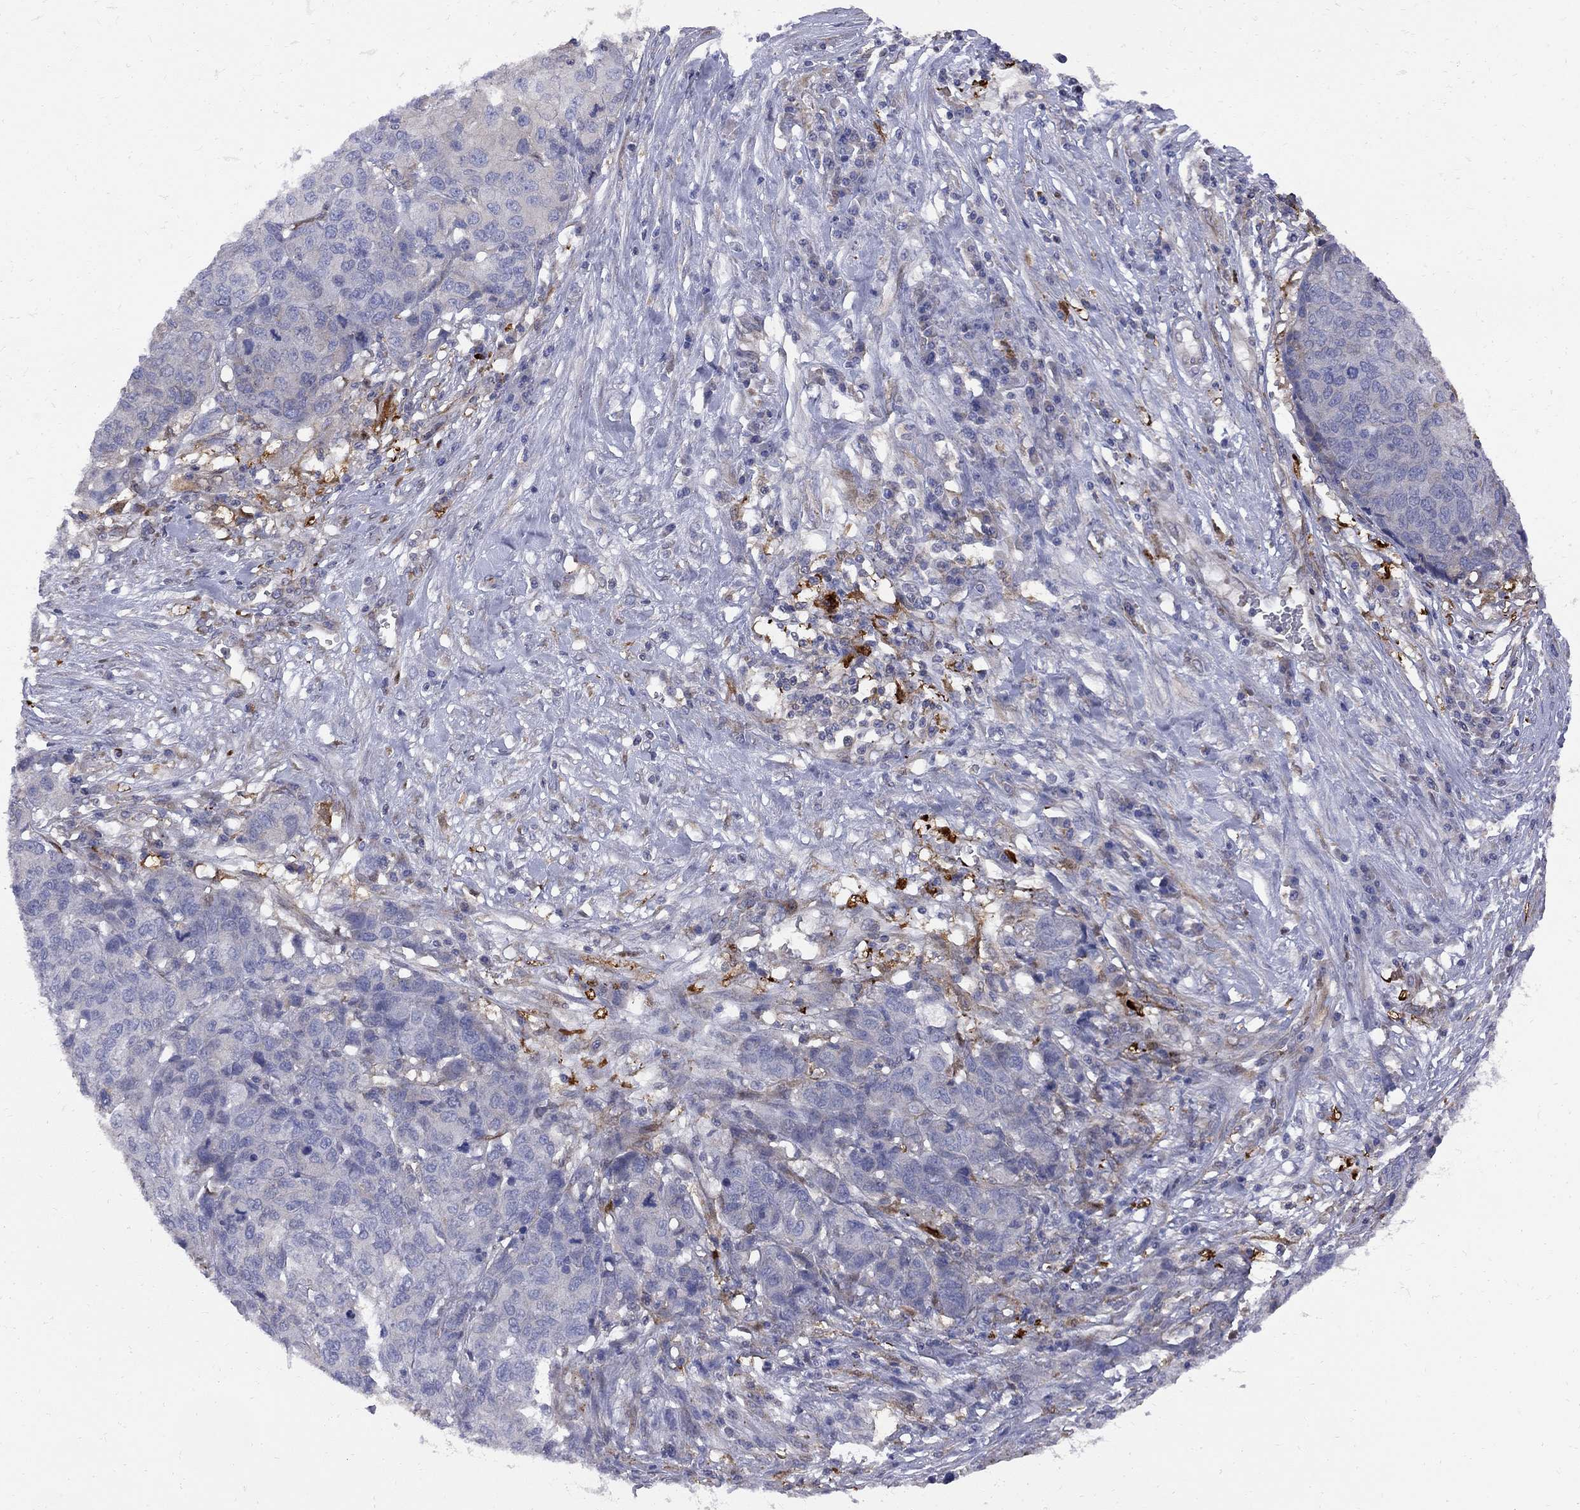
{"staining": {"intensity": "weak", "quantity": "<25%", "location": "cytoplasmic/membranous"}, "tissue": "ovarian cancer", "cell_type": "Tumor cells", "image_type": "cancer", "snomed": [{"axis": "morphology", "description": "Cystadenocarcinoma, serous, NOS"}, {"axis": "topography", "description": "Ovary"}], "caption": "This is a micrograph of IHC staining of serous cystadenocarcinoma (ovarian), which shows no positivity in tumor cells. (Stains: DAB (3,3'-diaminobenzidine) immunohistochemistry (IHC) with hematoxylin counter stain, Microscopy: brightfield microscopy at high magnification).", "gene": "MTHFR", "patient": {"sex": "female", "age": 87}}